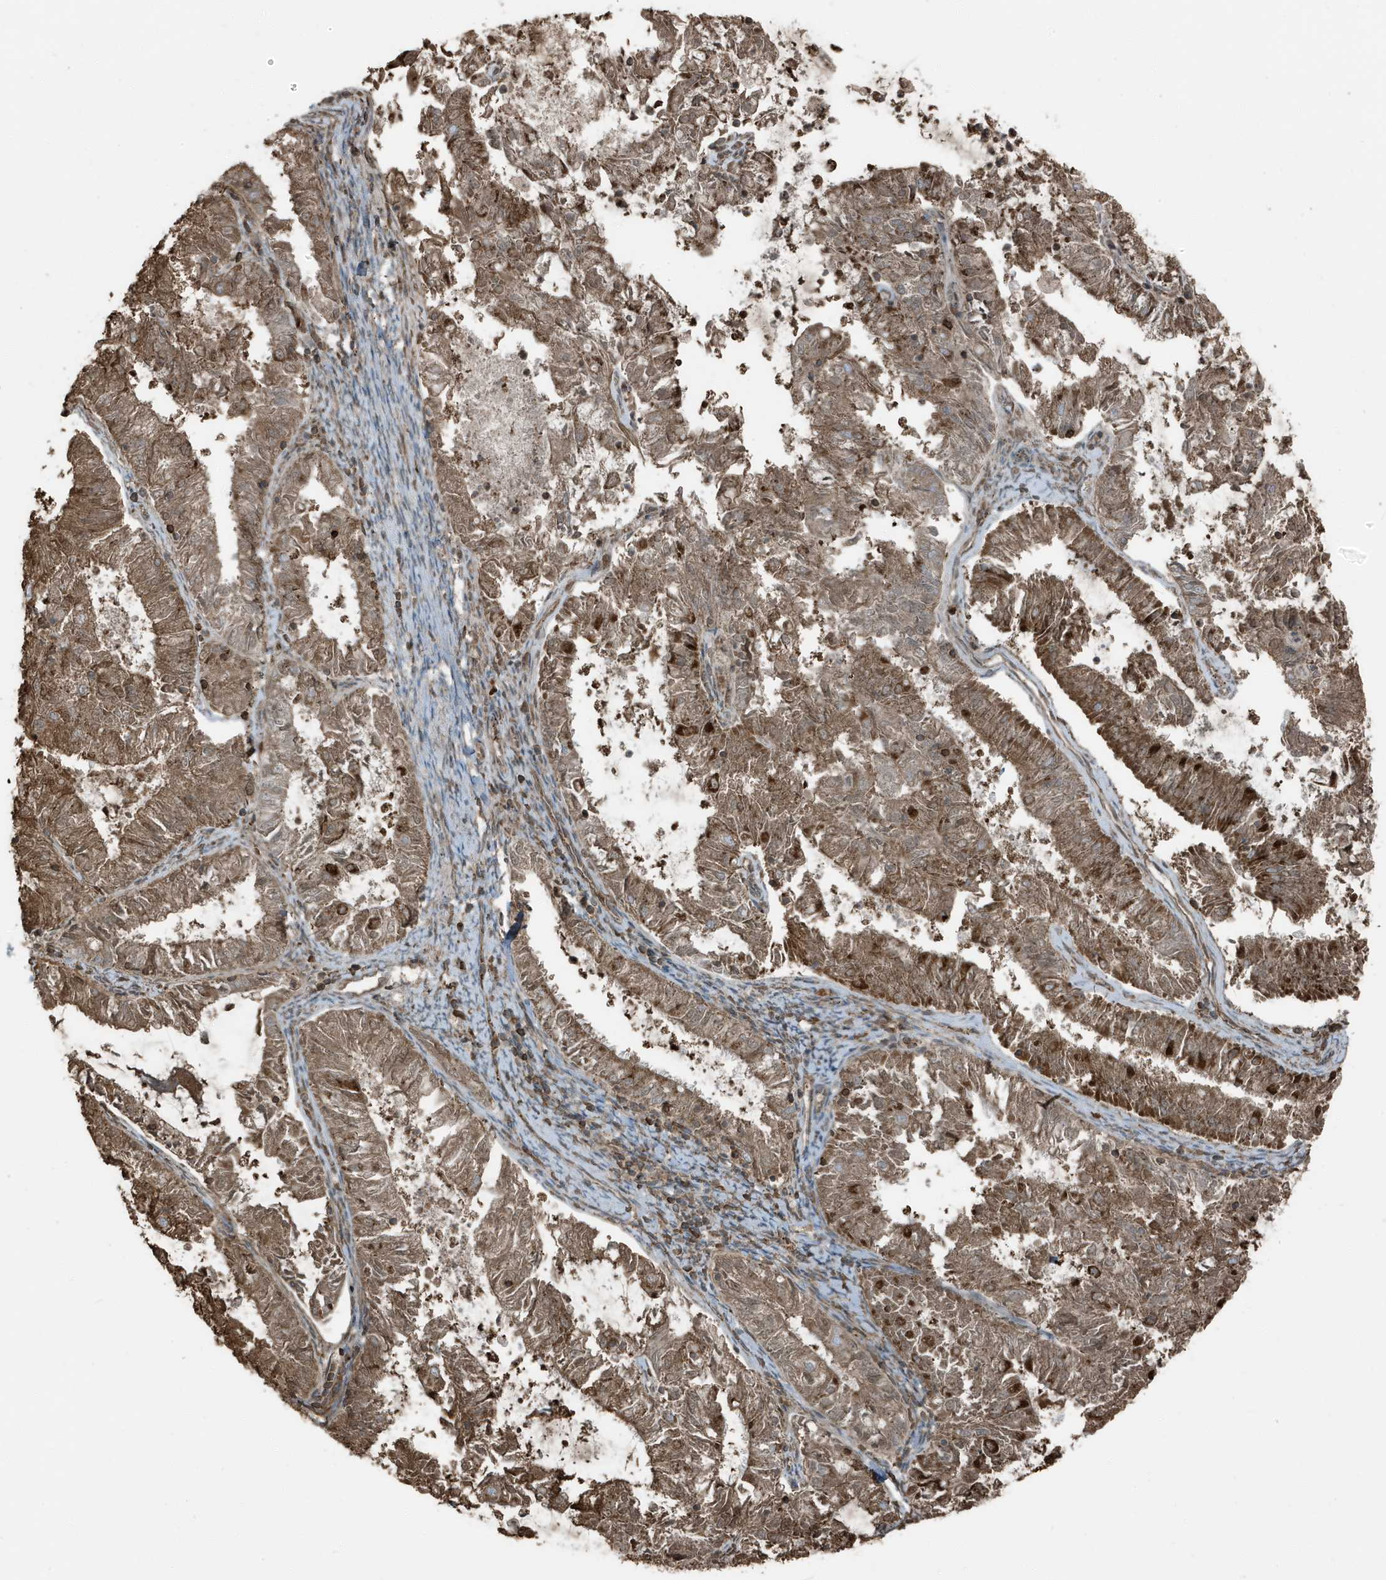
{"staining": {"intensity": "moderate", "quantity": ">75%", "location": "cytoplasmic/membranous"}, "tissue": "endometrial cancer", "cell_type": "Tumor cells", "image_type": "cancer", "snomed": [{"axis": "morphology", "description": "Adenocarcinoma, NOS"}, {"axis": "topography", "description": "Endometrium"}], "caption": "Endometrial cancer was stained to show a protein in brown. There is medium levels of moderate cytoplasmic/membranous staining in approximately >75% of tumor cells.", "gene": "AZI2", "patient": {"sex": "female", "age": 57}}